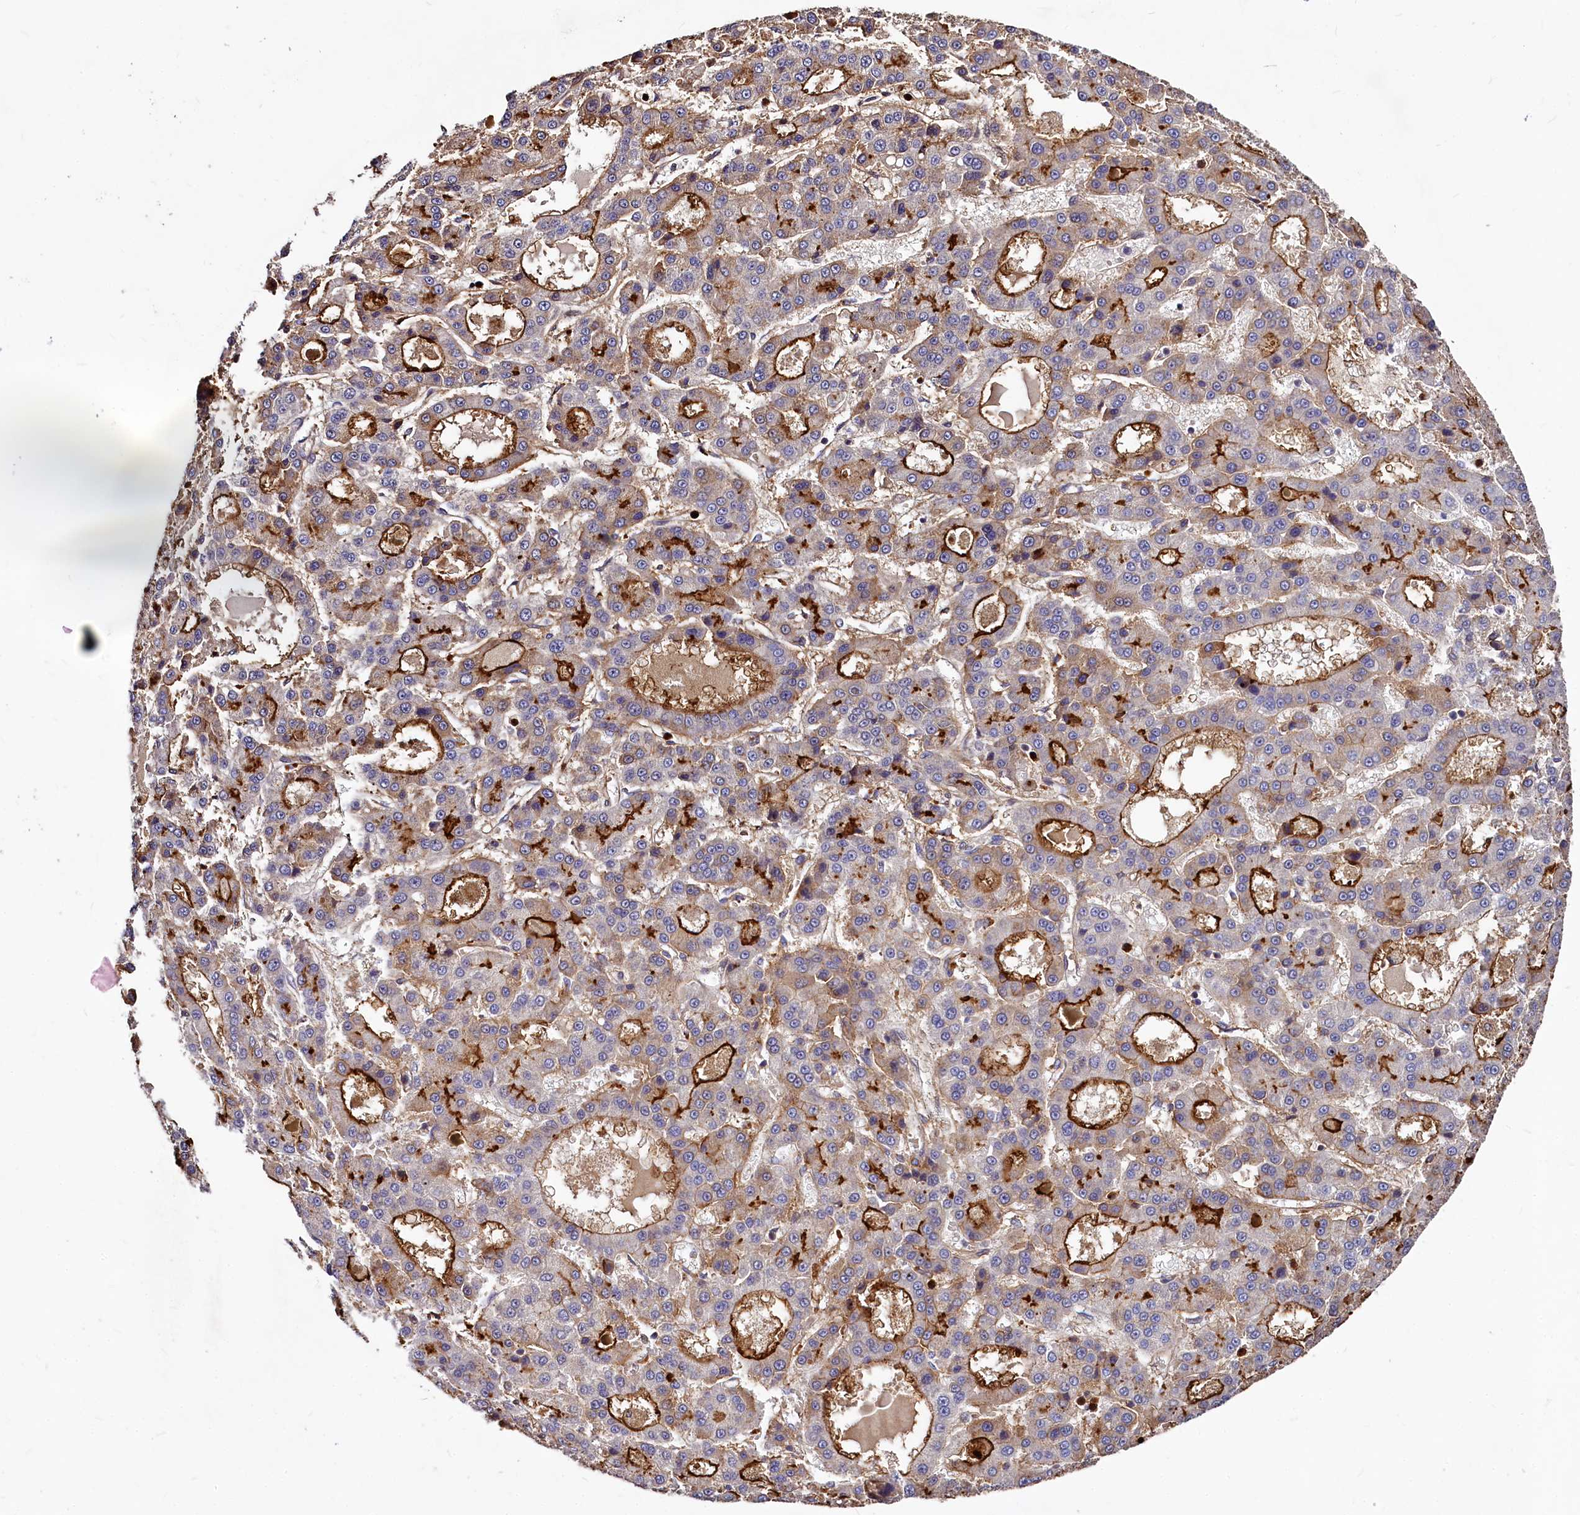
{"staining": {"intensity": "strong", "quantity": "25%-75%", "location": "cytoplasmic/membranous"}, "tissue": "liver cancer", "cell_type": "Tumor cells", "image_type": "cancer", "snomed": [{"axis": "morphology", "description": "Carcinoma, Hepatocellular, NOS"}, {"axis": "topography", "description": "Liver"}], "caption": "Brown immunohistochemical staining in liver hepatocellular carcinoma shows strong cytoplasmic/membranous positivity in about 25%-75% of tumor cells. Nuclei are stained in blue.", "gene": "ATG101", "patient": {"sex": "male", "age": 70}}